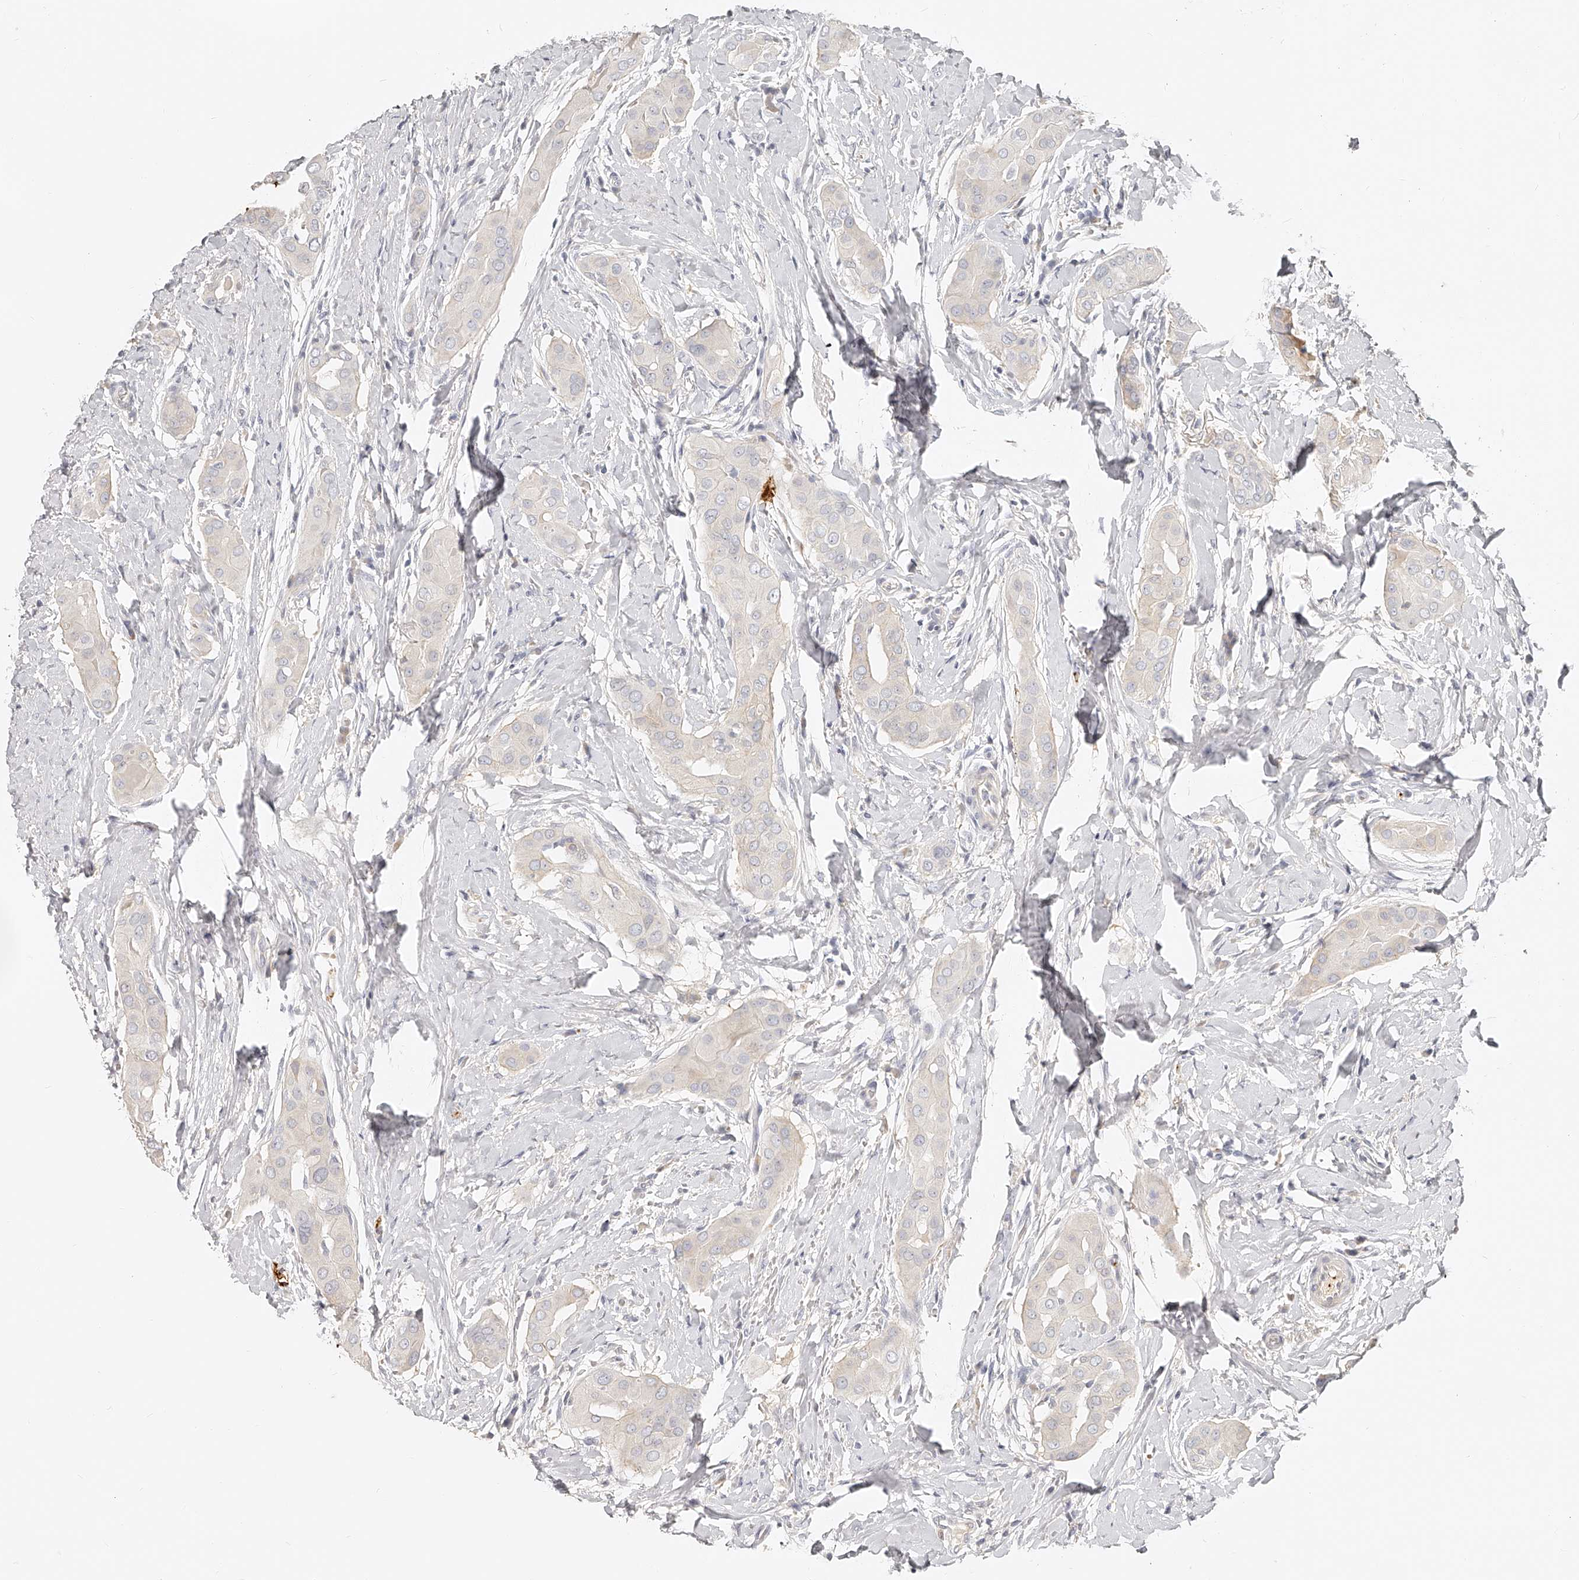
{"staining": {"intensity": "negative", "quantity": "none", "location": "none"}, "tissue": "thyroid cancer", "cell_type": "Tumor cells", "image_type": "cancer", "snomed": [{"axis": "morphology", "description": "Papillary adenocarcinoma, NOS"}, {"axis": "topography", "description": "Thyroid gland"}], "caption": "The immunohistochemistry (IHC) micrograph has no significant staining in tumor cells of thyroid papillary adenocarcinoma tissue. (IHC, brightfield microscopy, high magnification).", "gene": "ITGB3", "patient": {"sex": "male", "age": 33}}